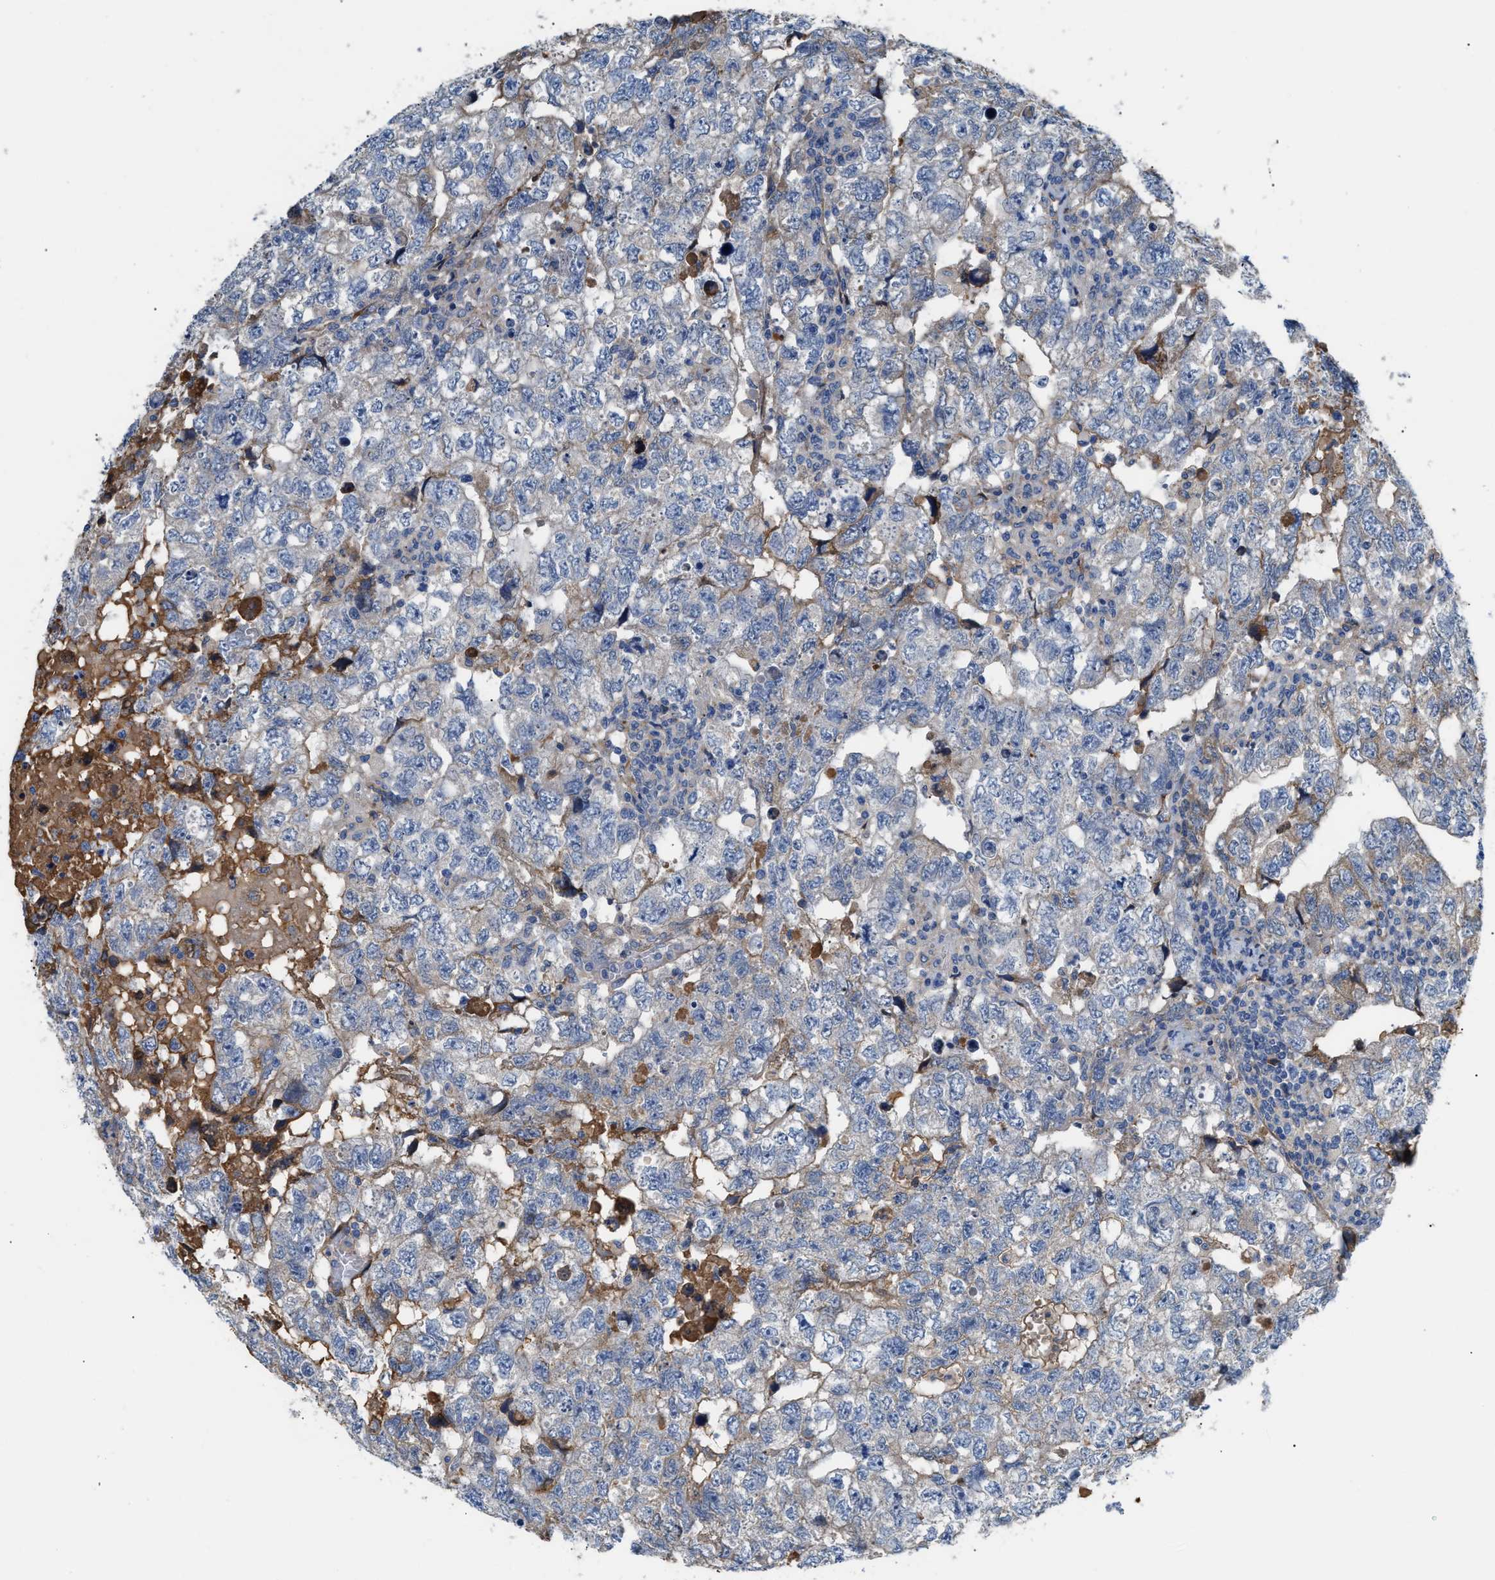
{"staining": {"intensity": "weak", "quantity": "<25%", "location": "cytoplasmic/membranous"}, "tissue": "testis cancer", "cell_type": "Tumor cells", "image_type": "cancer", "snomed": [{"axis": "morphology", "description": "Carcinoma, Embryonal, NOS"}, {"axis": "topography", "description": "Testis"}], "caption": "Tumor cells are negative for brown protein staining in testis embryonal carcinoma.", "gene": "TFPI", "patient": {"sex": "male", "age": 36}}